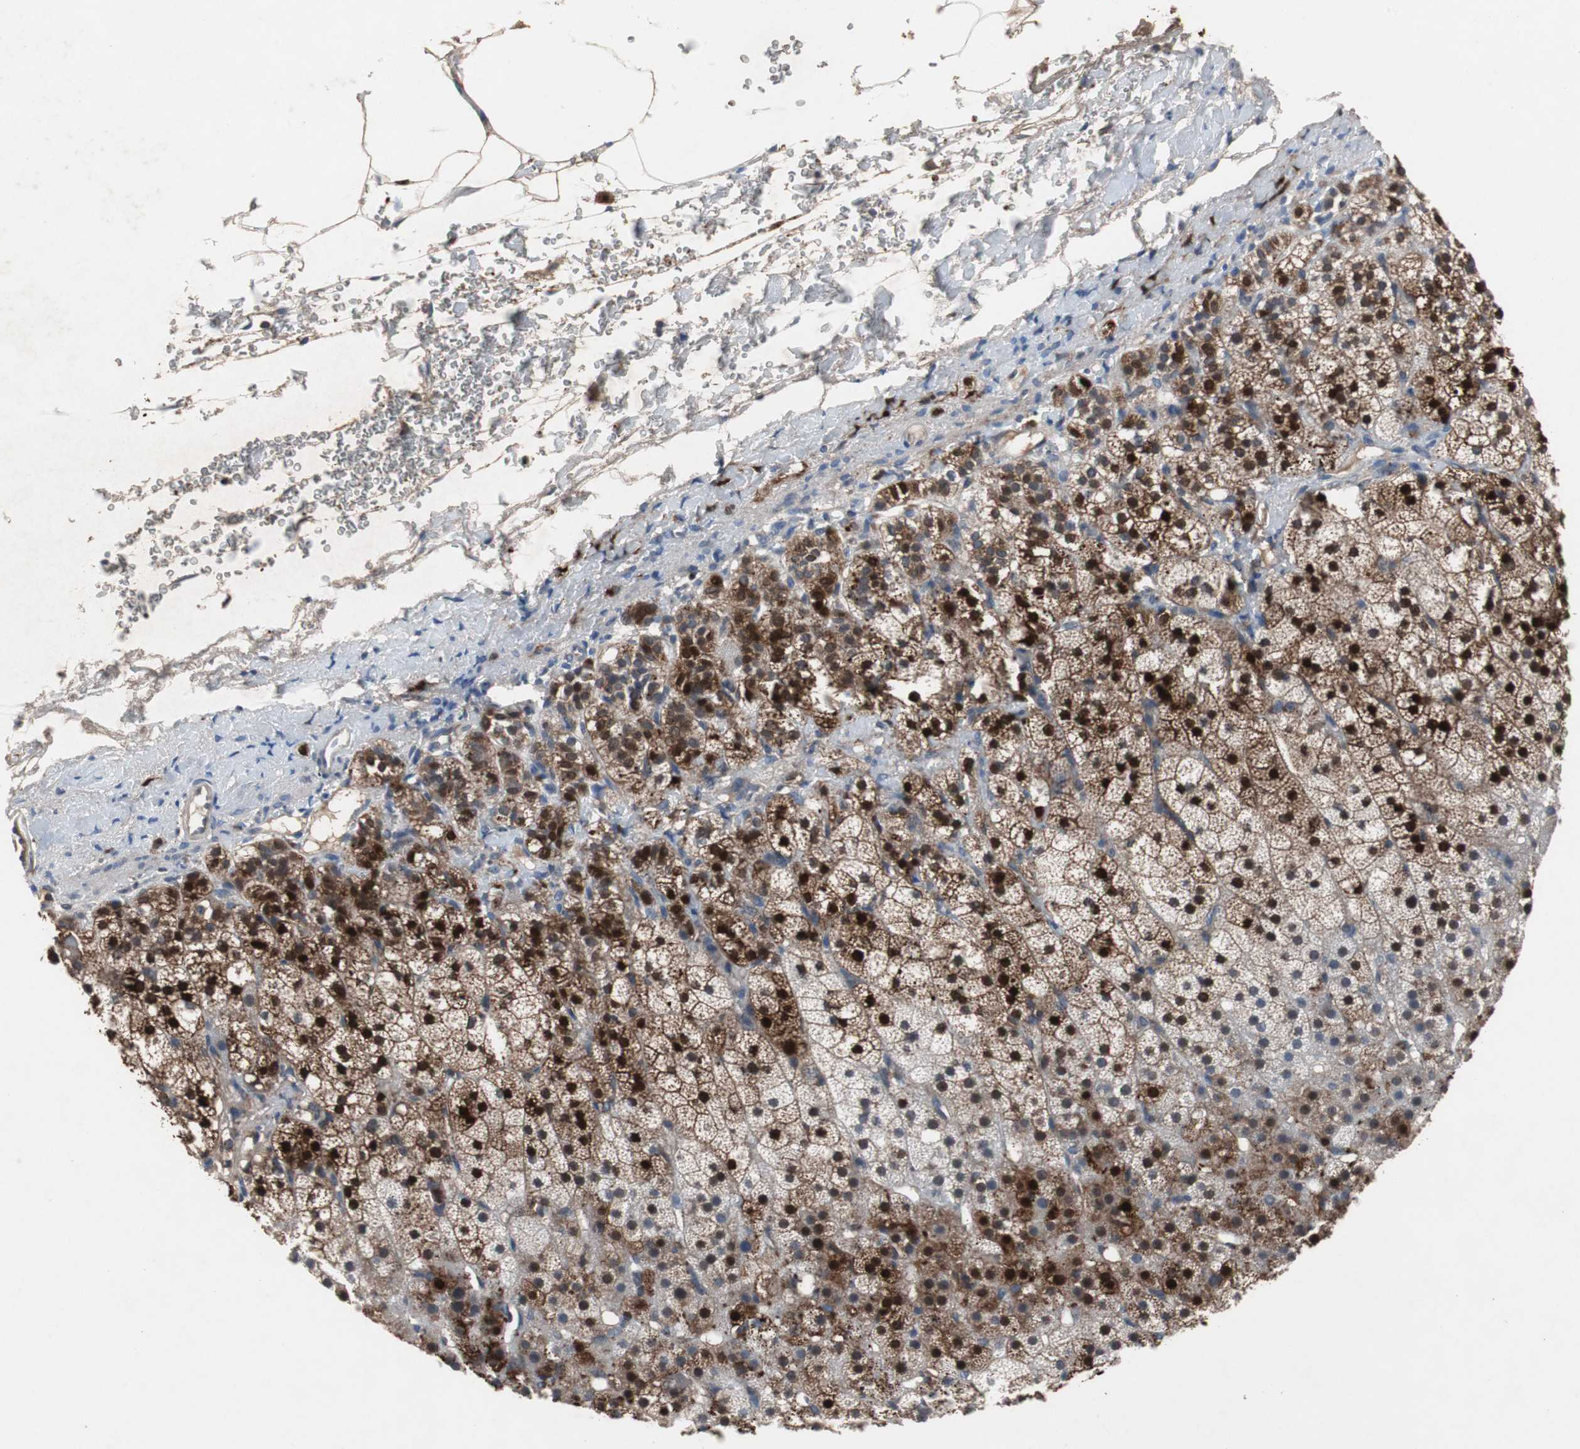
{"staining": {"intensity": "strong", "quantity": ">75%", "location": "cytoplasmic/membranous,nuclear"}, "tissue": "adrenal gland", "cell_type": "Glandular cells", "image_type": "normal", "snomed": [{"axis": "morphology", "description": "Normal tissue, NOS"}, {"axis": "topography", "description": "Adrenal gland"}], "caption": "High-power microscopy captured an immunohistochemistry (IHC) micrograph of unremarkable adrenal gland, revealing strong cytoplasmic/membranous,nuclear positivity in approximately >75% of glandular cells. The staining was performed using DAB (3,3'-diaminobenzidine), with brown indicating positive protein expression. Nuclei are stained blue with hematoxylin.", "gene": "CALB2", "patient": {"sex": "male", "age": 35}}